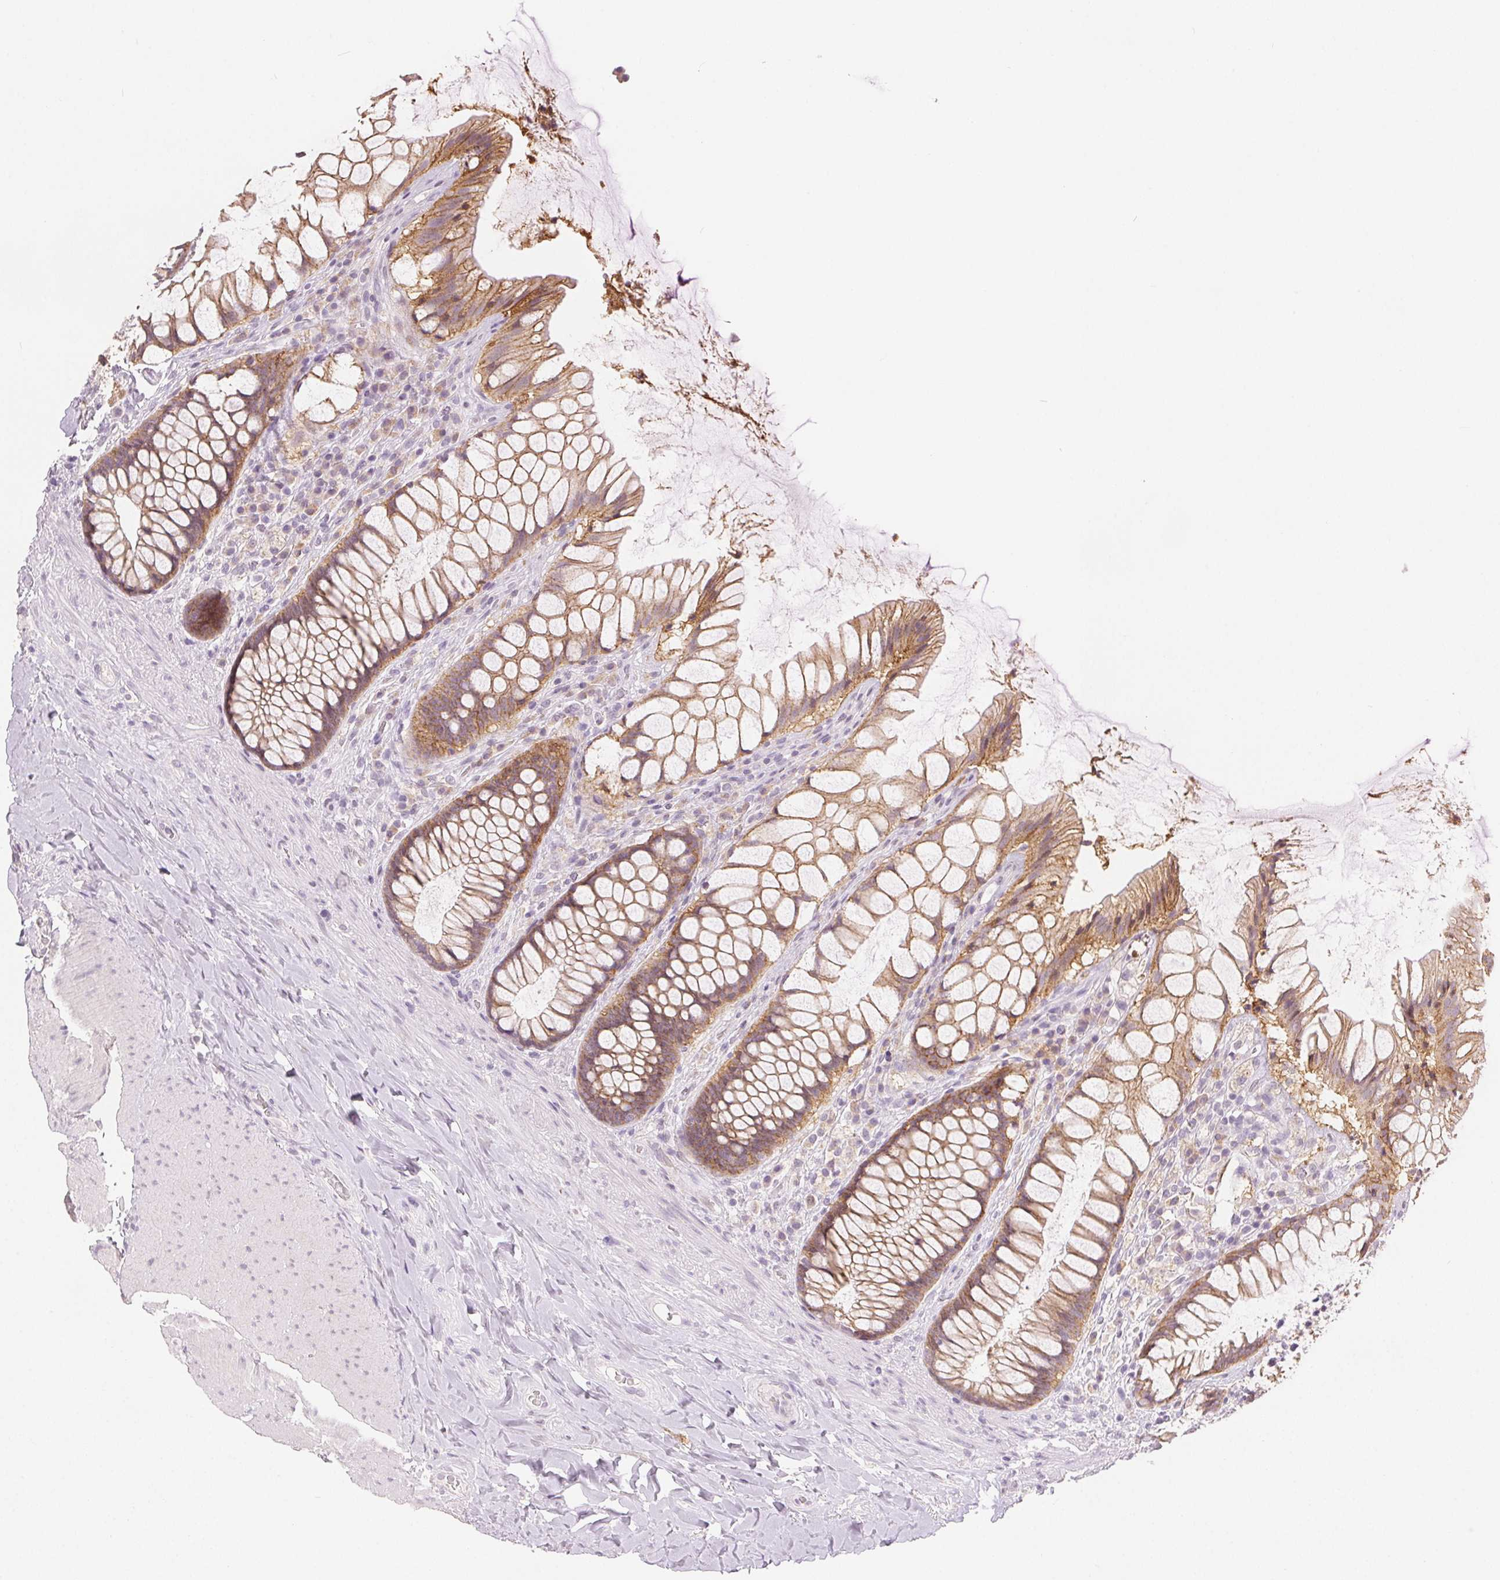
{"staining": {"intensity": "moderate", "quantity": "25%-75%", "location": "cytoplasmic/membranous"}, "tissue": "rectum", "cell_type": "Glandular cells", "image_type": "normal", "snomed": [{"axis": "morphology", "description": "Normal tissue, NOS"}, {"axis": "topography", "description": "Rectum"}], "caption": "The immunohistochemical stain shows moderate cytoplasmic/membranous staining in glandular cells of normal rectum. (Stains: DAB in brown, nuclei in blue, Microscopy: brightfield microscopy at high magnification).", "gene": "CA12", "patient": {"sex": "female", "age": 58}}